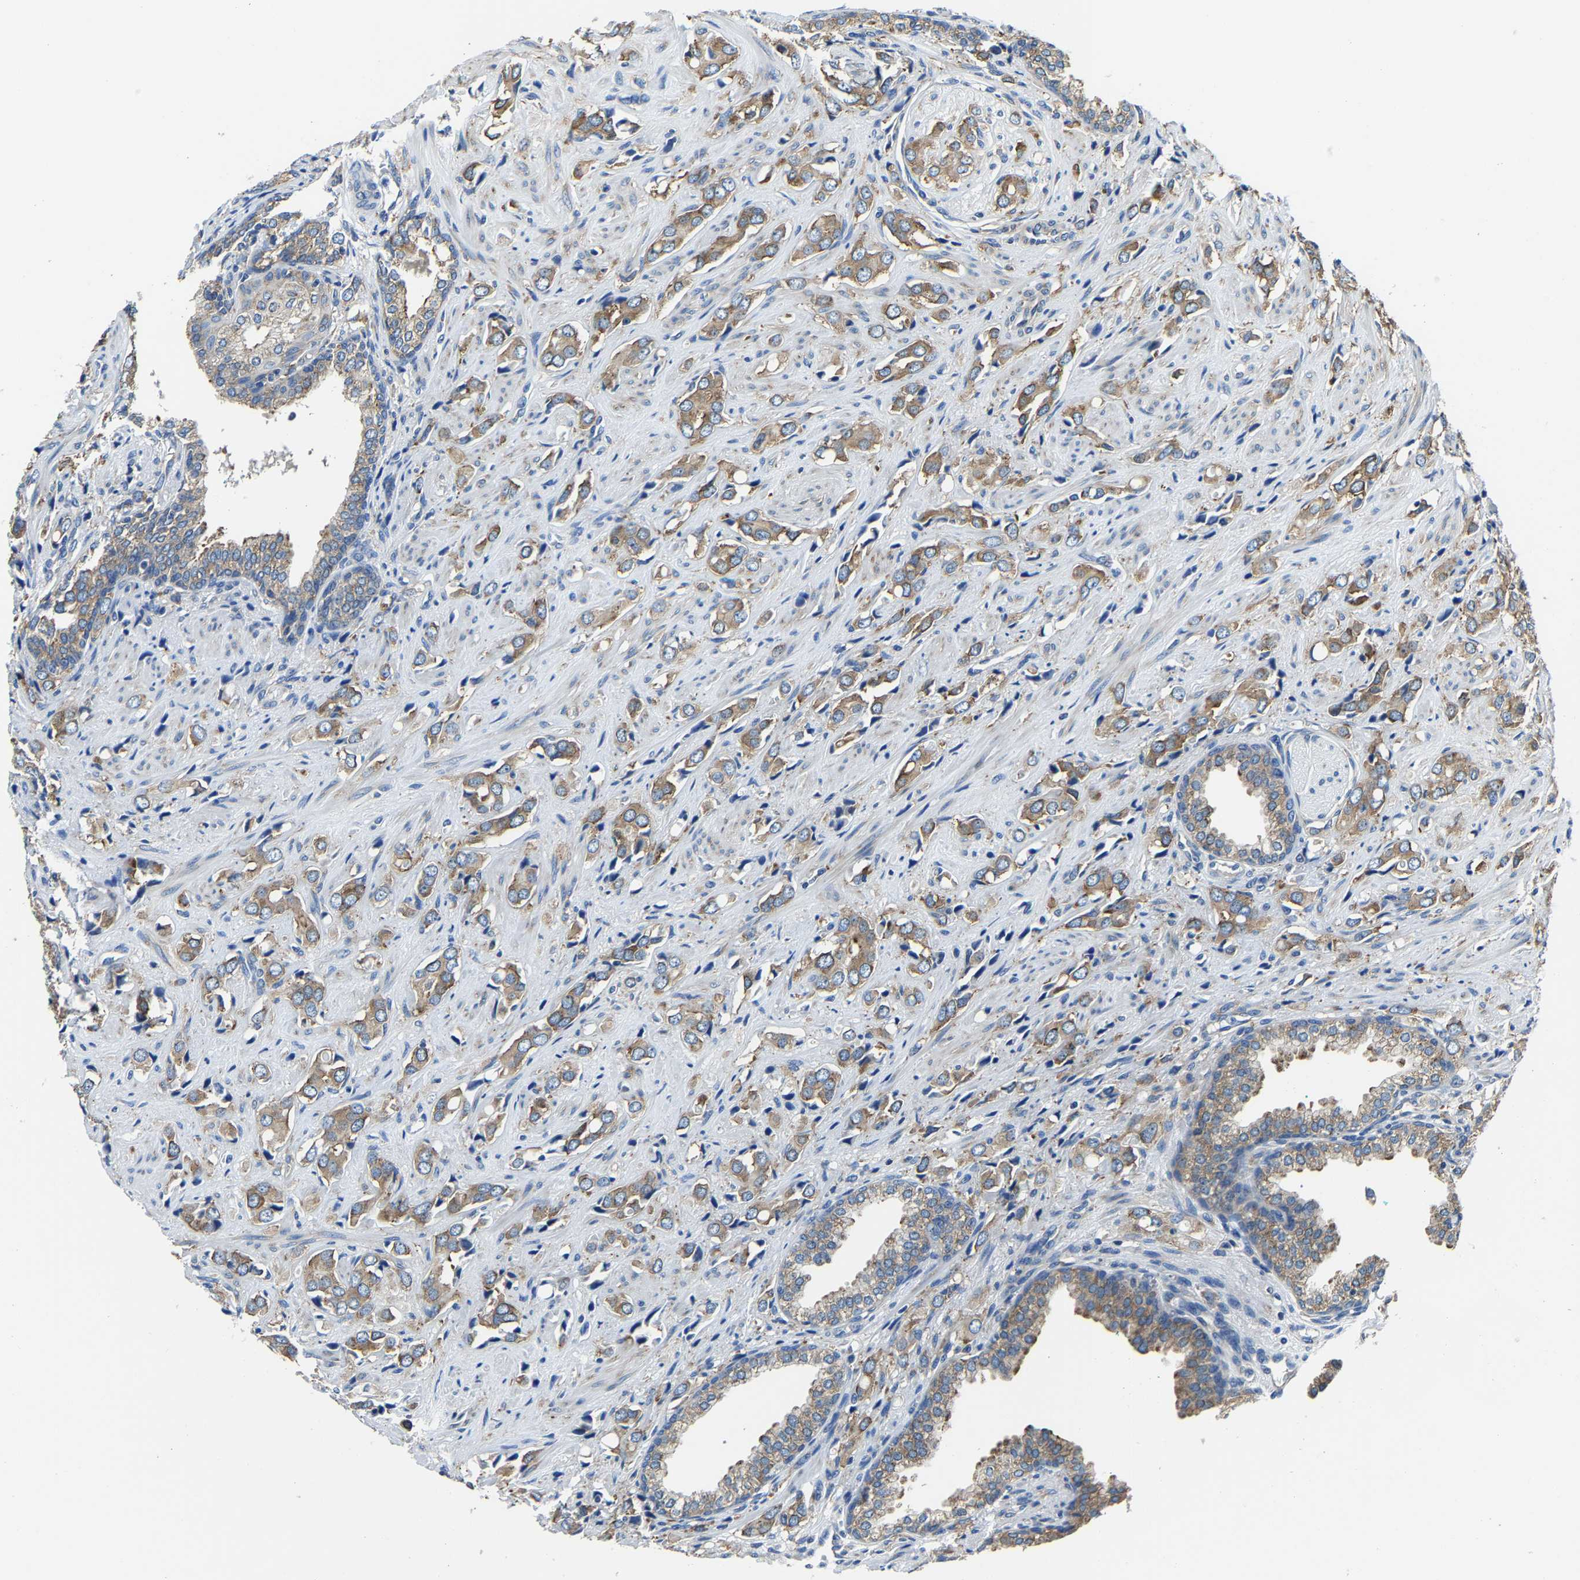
{"staining": {"intensity": "moderate", "quantity": ">75%", "location": "cytoplasmic/membranous"}, "tissue": "prostate cancer", "cell_type": "Tumor cells", "image_type": "cancer", "snomed": [{"axis": "morphology", "description": "Adenocarcinoma, High grade"}, {"axis": "topography", "description": "Prostate"}], "caption": "Human prostate cancer (adenocarcinoma (high-grade)) stained for a protein (brown) shows moderate cytoplasmic/membranous positive expression in about >75% of tumor cells.", "gene": "G3BP2", "patient": {"sex": "male", "age": 52}}